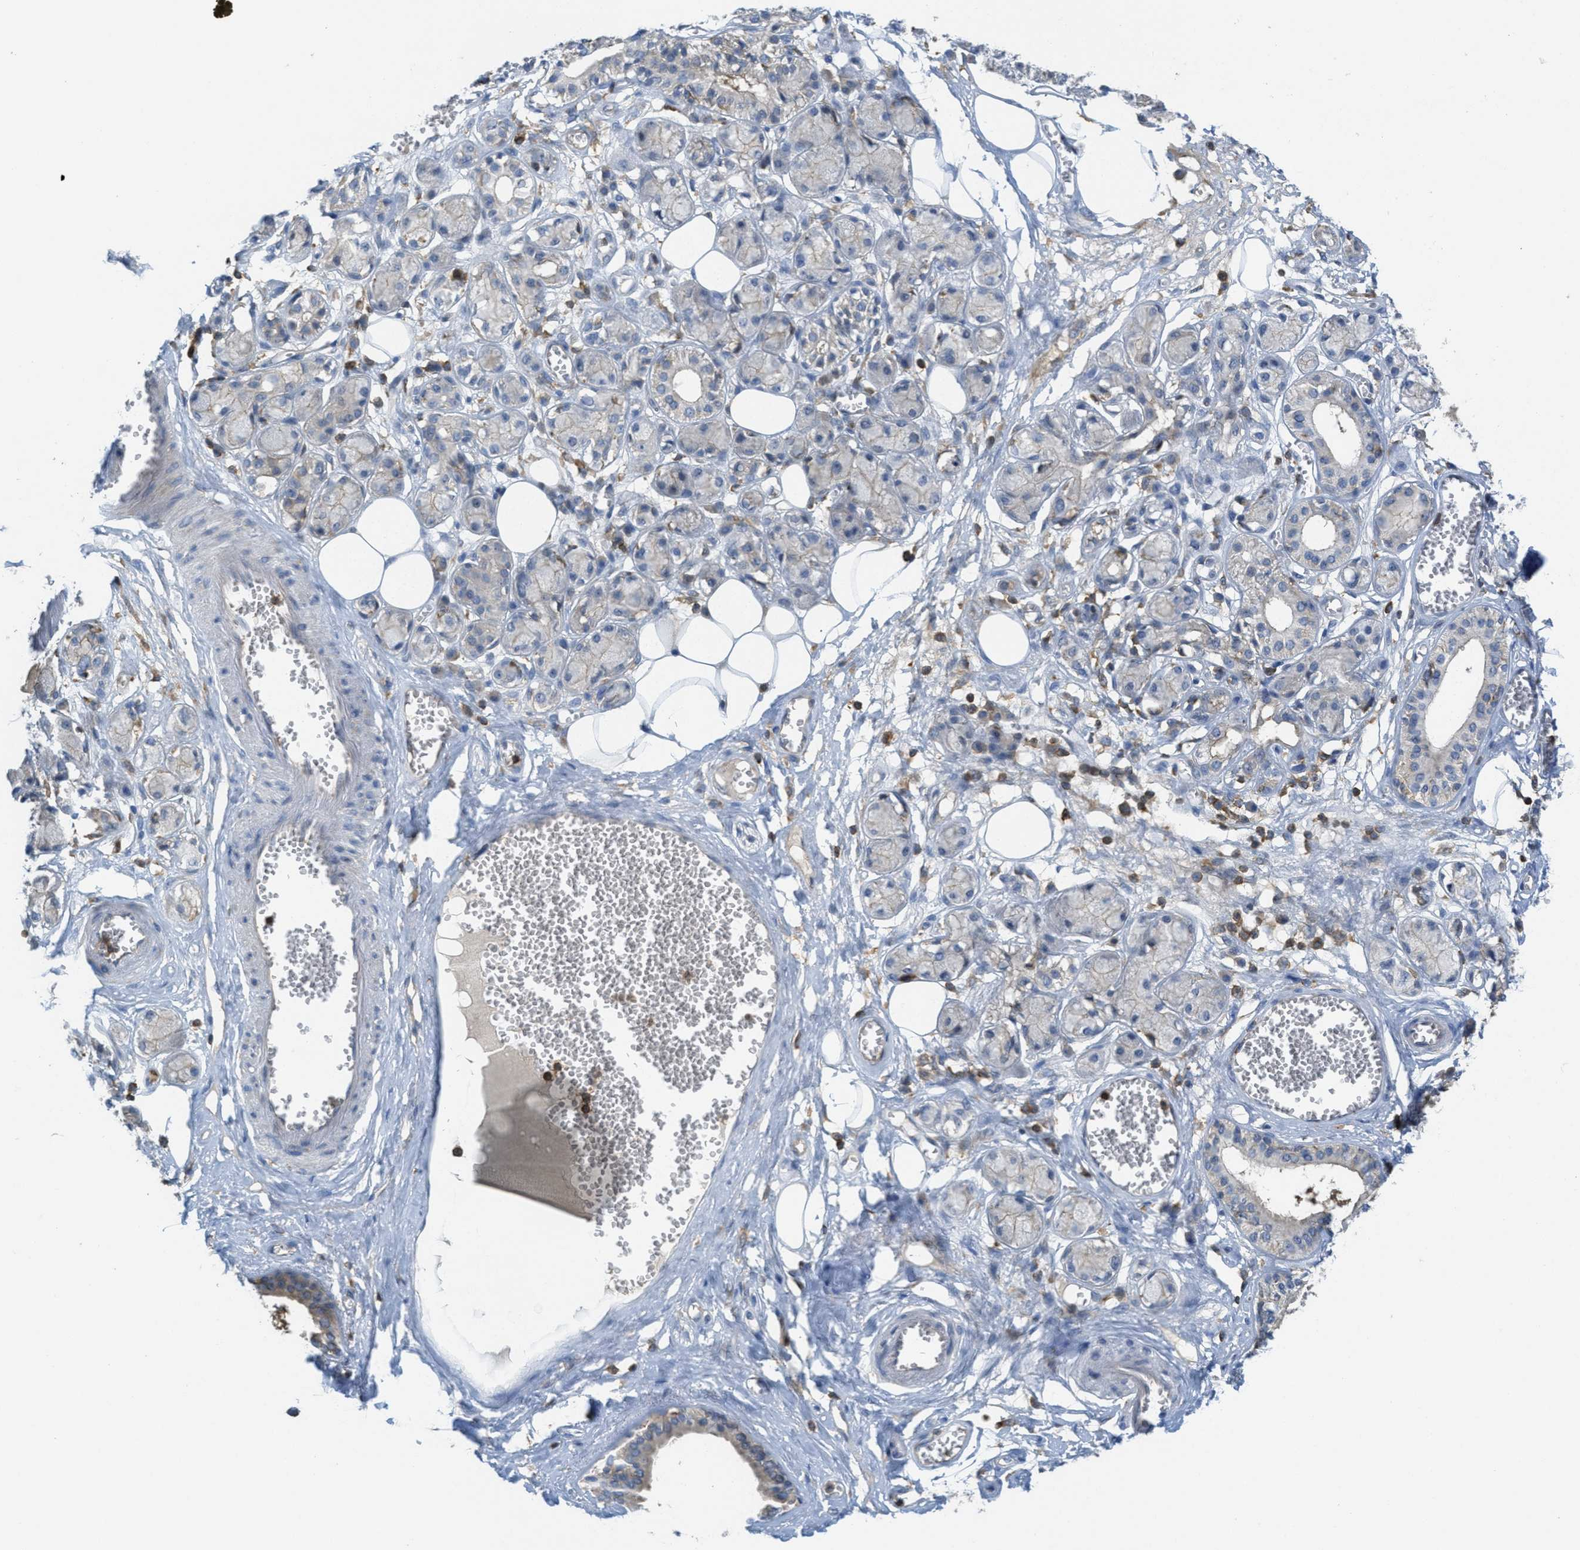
{"staining": {"intensity": "negative", "quantity": "none", "location": "none"}, "tissue": "adipose tissue", "cell_type": "Adipocytes", "image_type": "normal", "snomed": [{"axis": "morphology", "description": "Normal tissue, NOS"}, {"axis": "morphology", "description": "Inflammation, NOS"}, {"axis": "topography", "description": "Salivary gland"}, {"axis": "topography", "description": "Peripheral nerve tissue"}], "caption": "This is an immunohistochemistry (IHC) photomicrograph of benign human adipose tissue. There is no expression in adipocytes.", "gene": "GRIK2", "patient": {"sex": "female", "age": 75}}